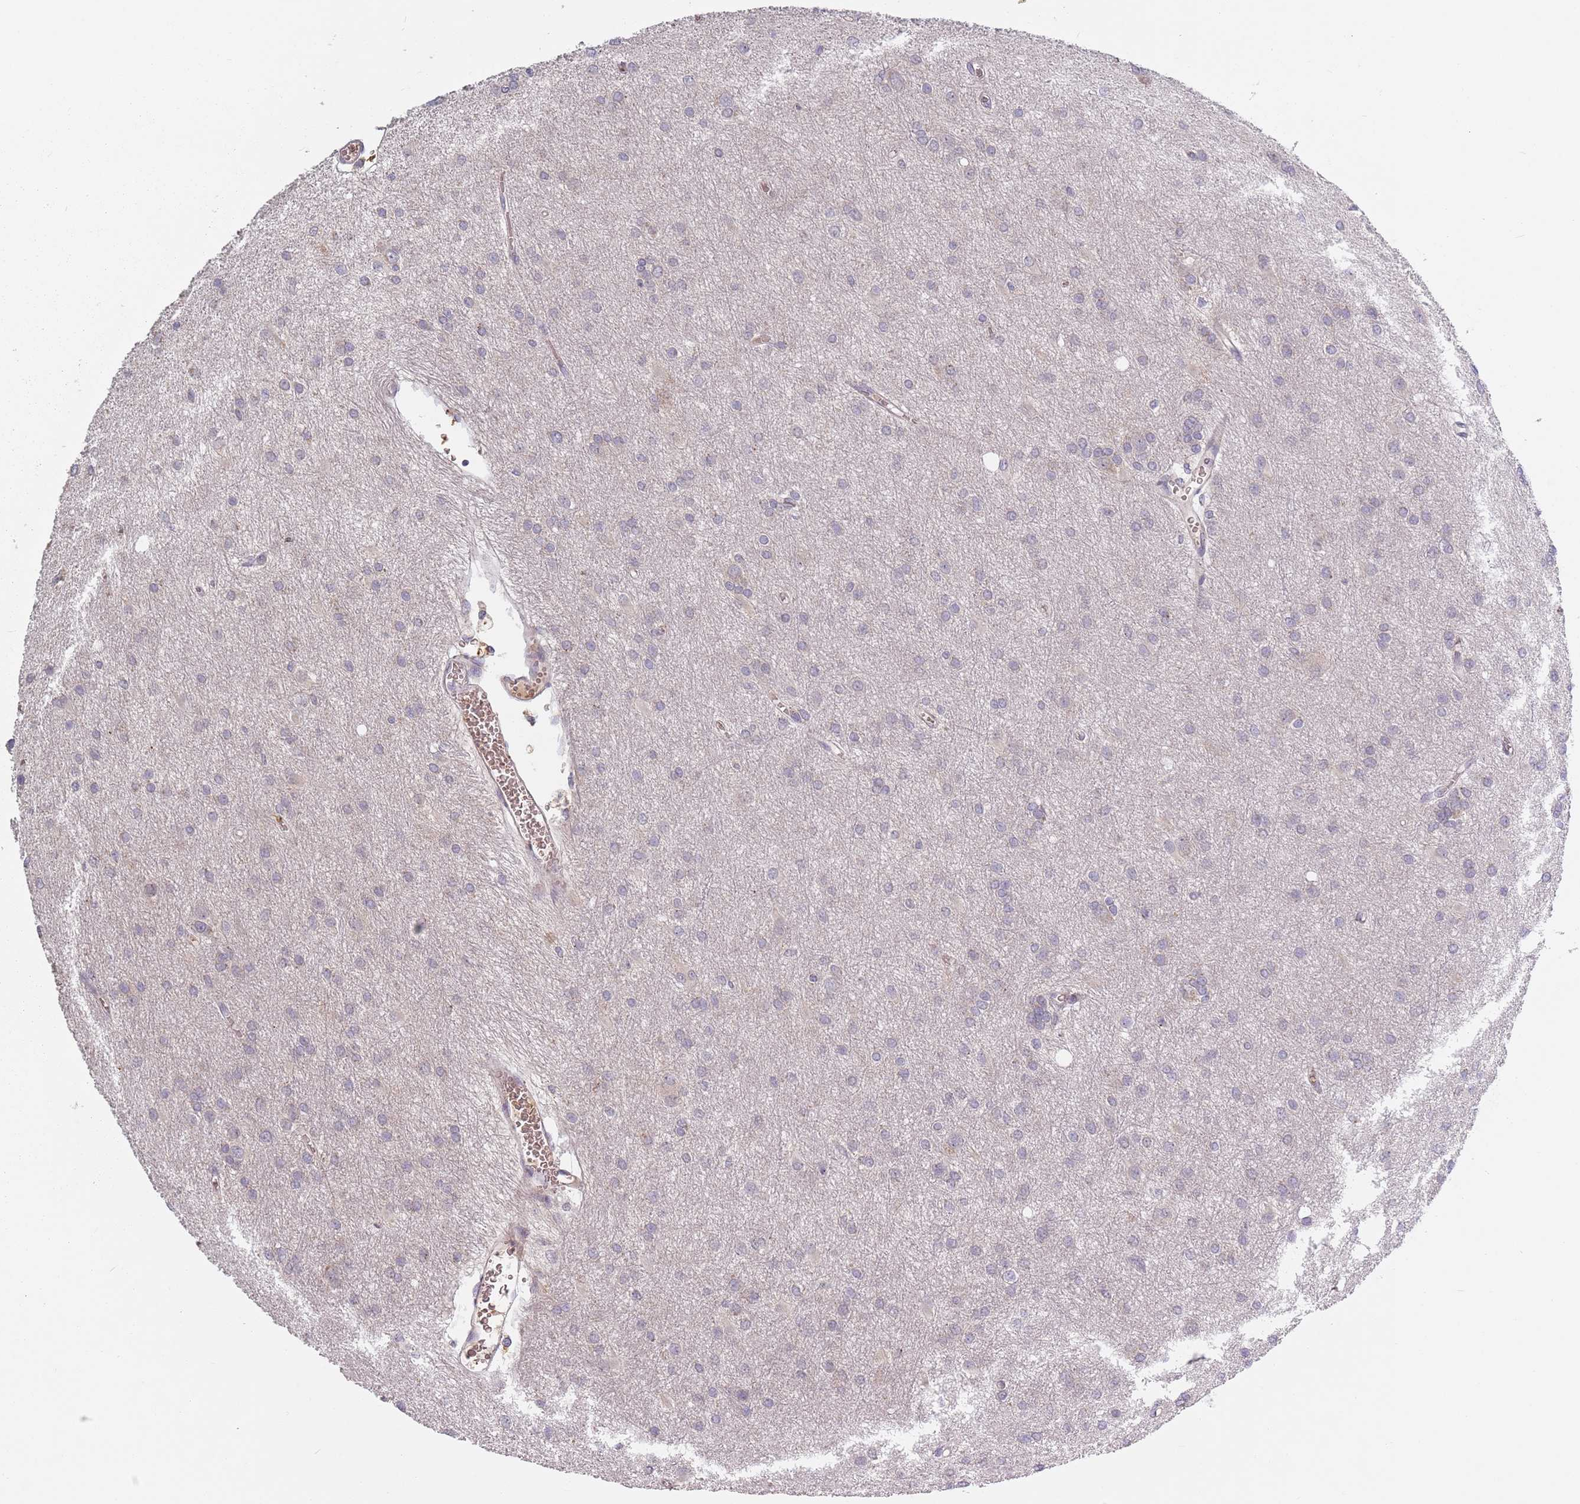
{"staining": {"intensity": "negative", "quantity": "none", "location": "none"}, "tissue": "glioma", "cell_type": "Tumor cells", "image_type": "cancer", "snomed": [{"axis": "morphology", "description": "Glioma, malignant, High grade"}, {"axis": "topography", "description": "Brain"}], "caption": "The image displays no staining of tumor cells in malignant high-grade glioma.", "gene": "ASB13", "patient": {"sex": "female", "age": 50}}